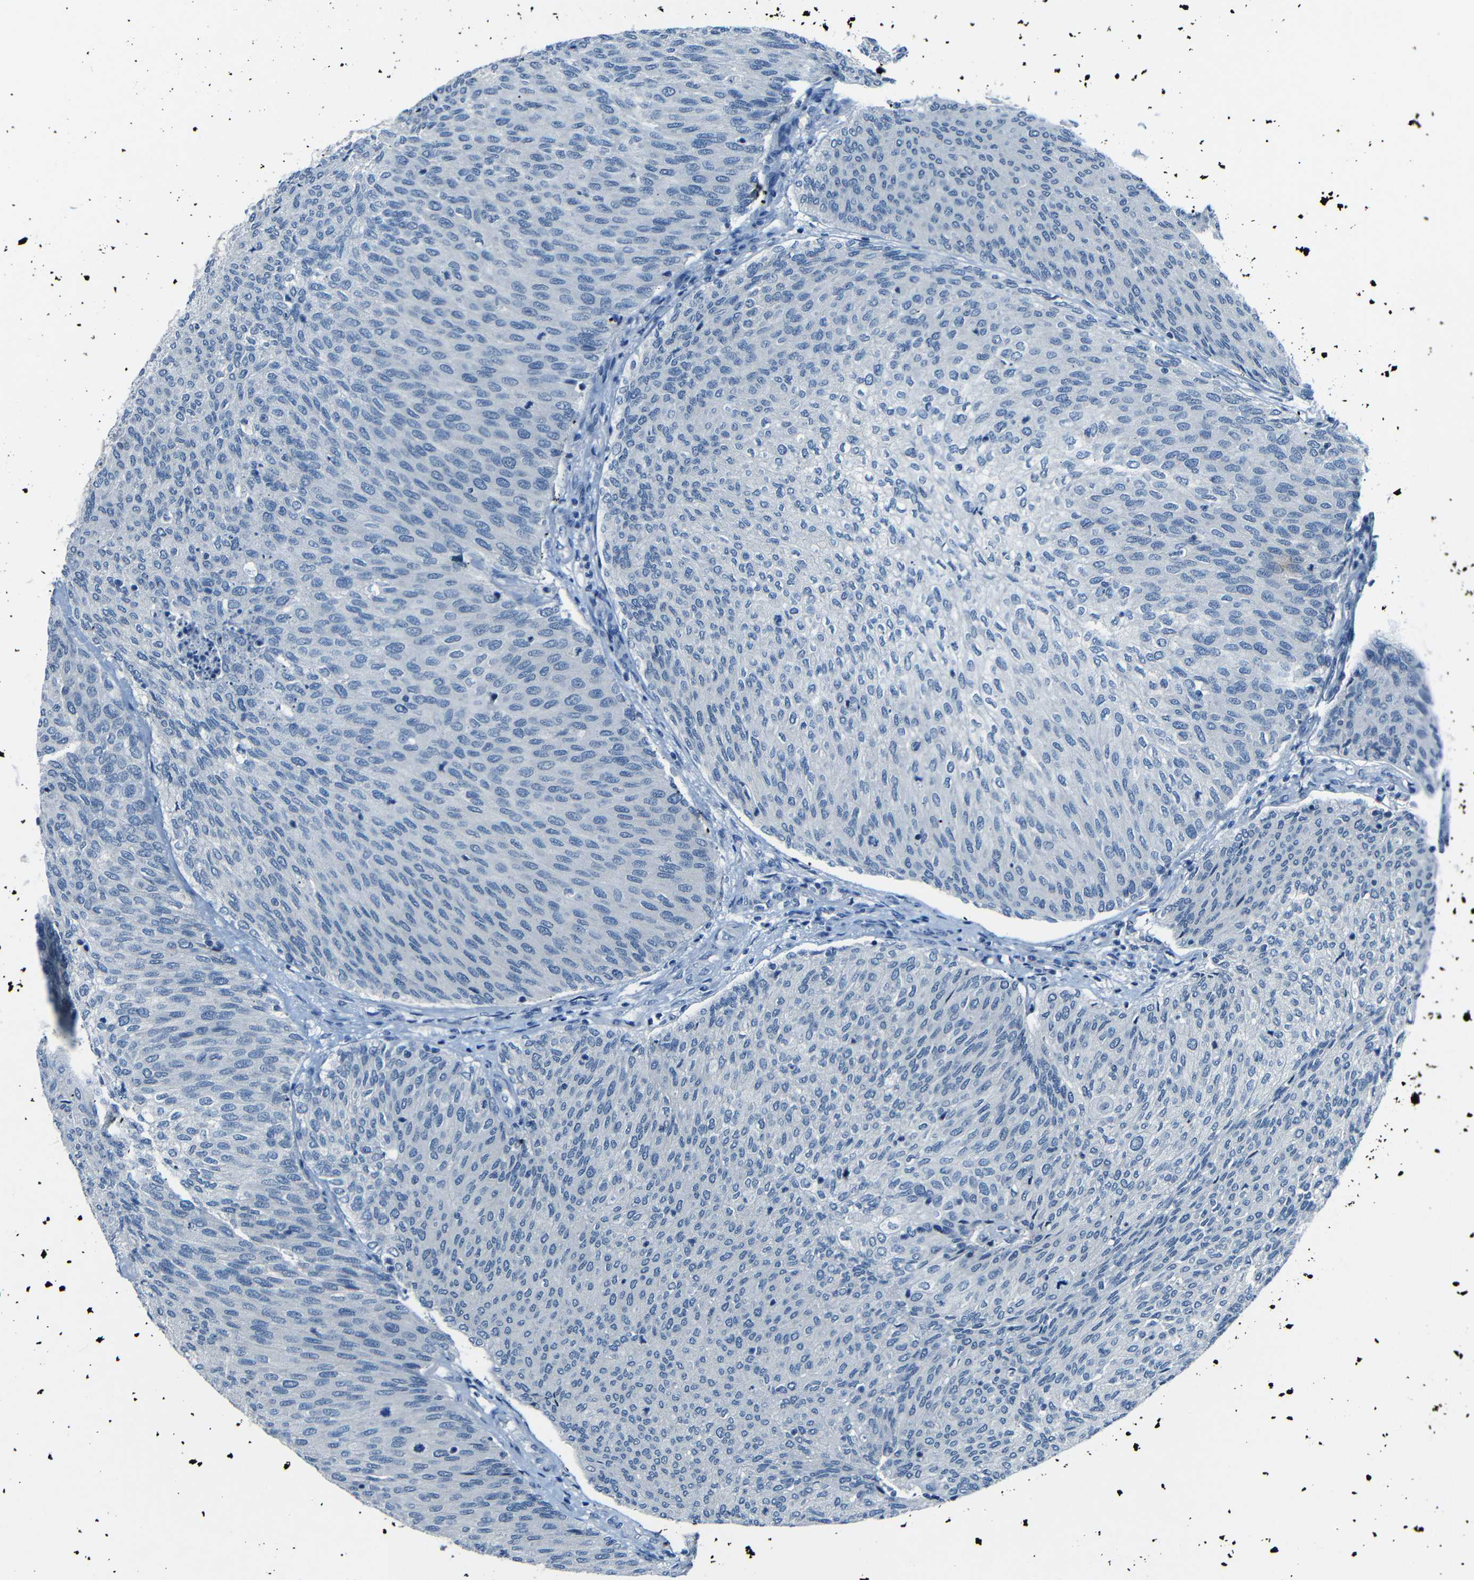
{"staining": {"intensity": "negative", "quantity": "none", "location": "none"}, "tissue": "urothelial cancer", "cell_type": "Tumor cells", "image_type": "cancer", "snomed": [{"axis": "morphology", "description": "Urothelial carcinoma, Low grade"}, {"axis": "topography", "description": "Urinary bladder"}], "caption": "High magnification brightfield microscopy of urothelial cancer stained with DAB (brown) and counterstained with hematoxylin (blue): tumor cells show no significant expression.", "gene": "ANK3", "patient": {"sex": "female", "age": 79}}